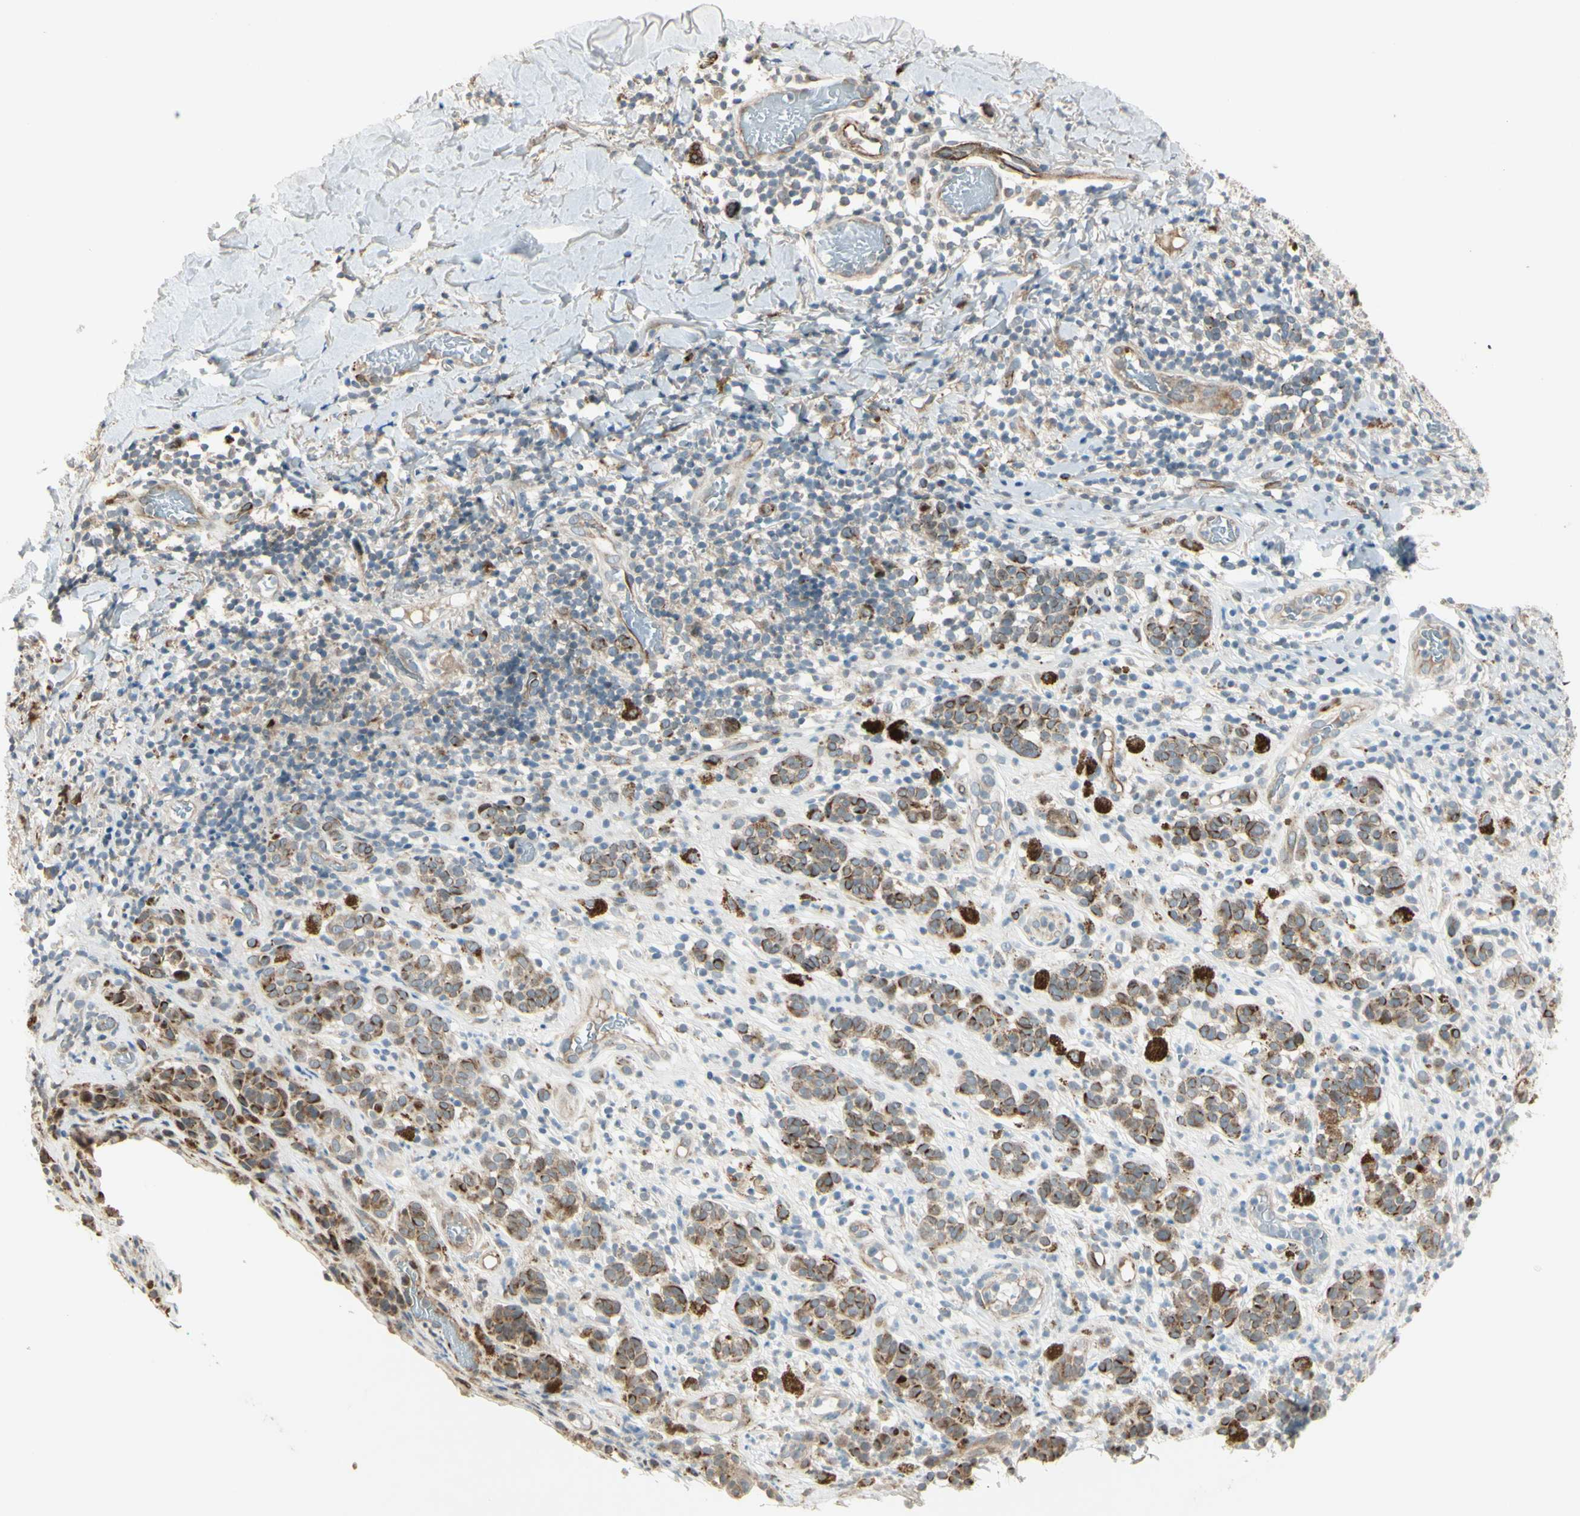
{"staining": {"intensity": "moderate", "quantity": ">75%", "location": "cytoplasmic/membranous"}, "tissue": "melanoma", "cell_type": "Tumor cells", "image_type": "cancer", "snomed": [{"axis": "morphology", "description": "Malignant melanoma, NOS"}, {"axis": "topography", "description": "Skin"}], "caption": "IHC photomicrograph of neoplastic tissue: human malignant melanoma stained using immunohistochemistry shows medium levels of moderate protein expression localized specifically in the cytoplasmic/membranous of tumor cells, appearing as a cytoplasmic/membranous brown color.", "gene": "NDFIP1", "patient": {"sex": "male", "age": 64}}